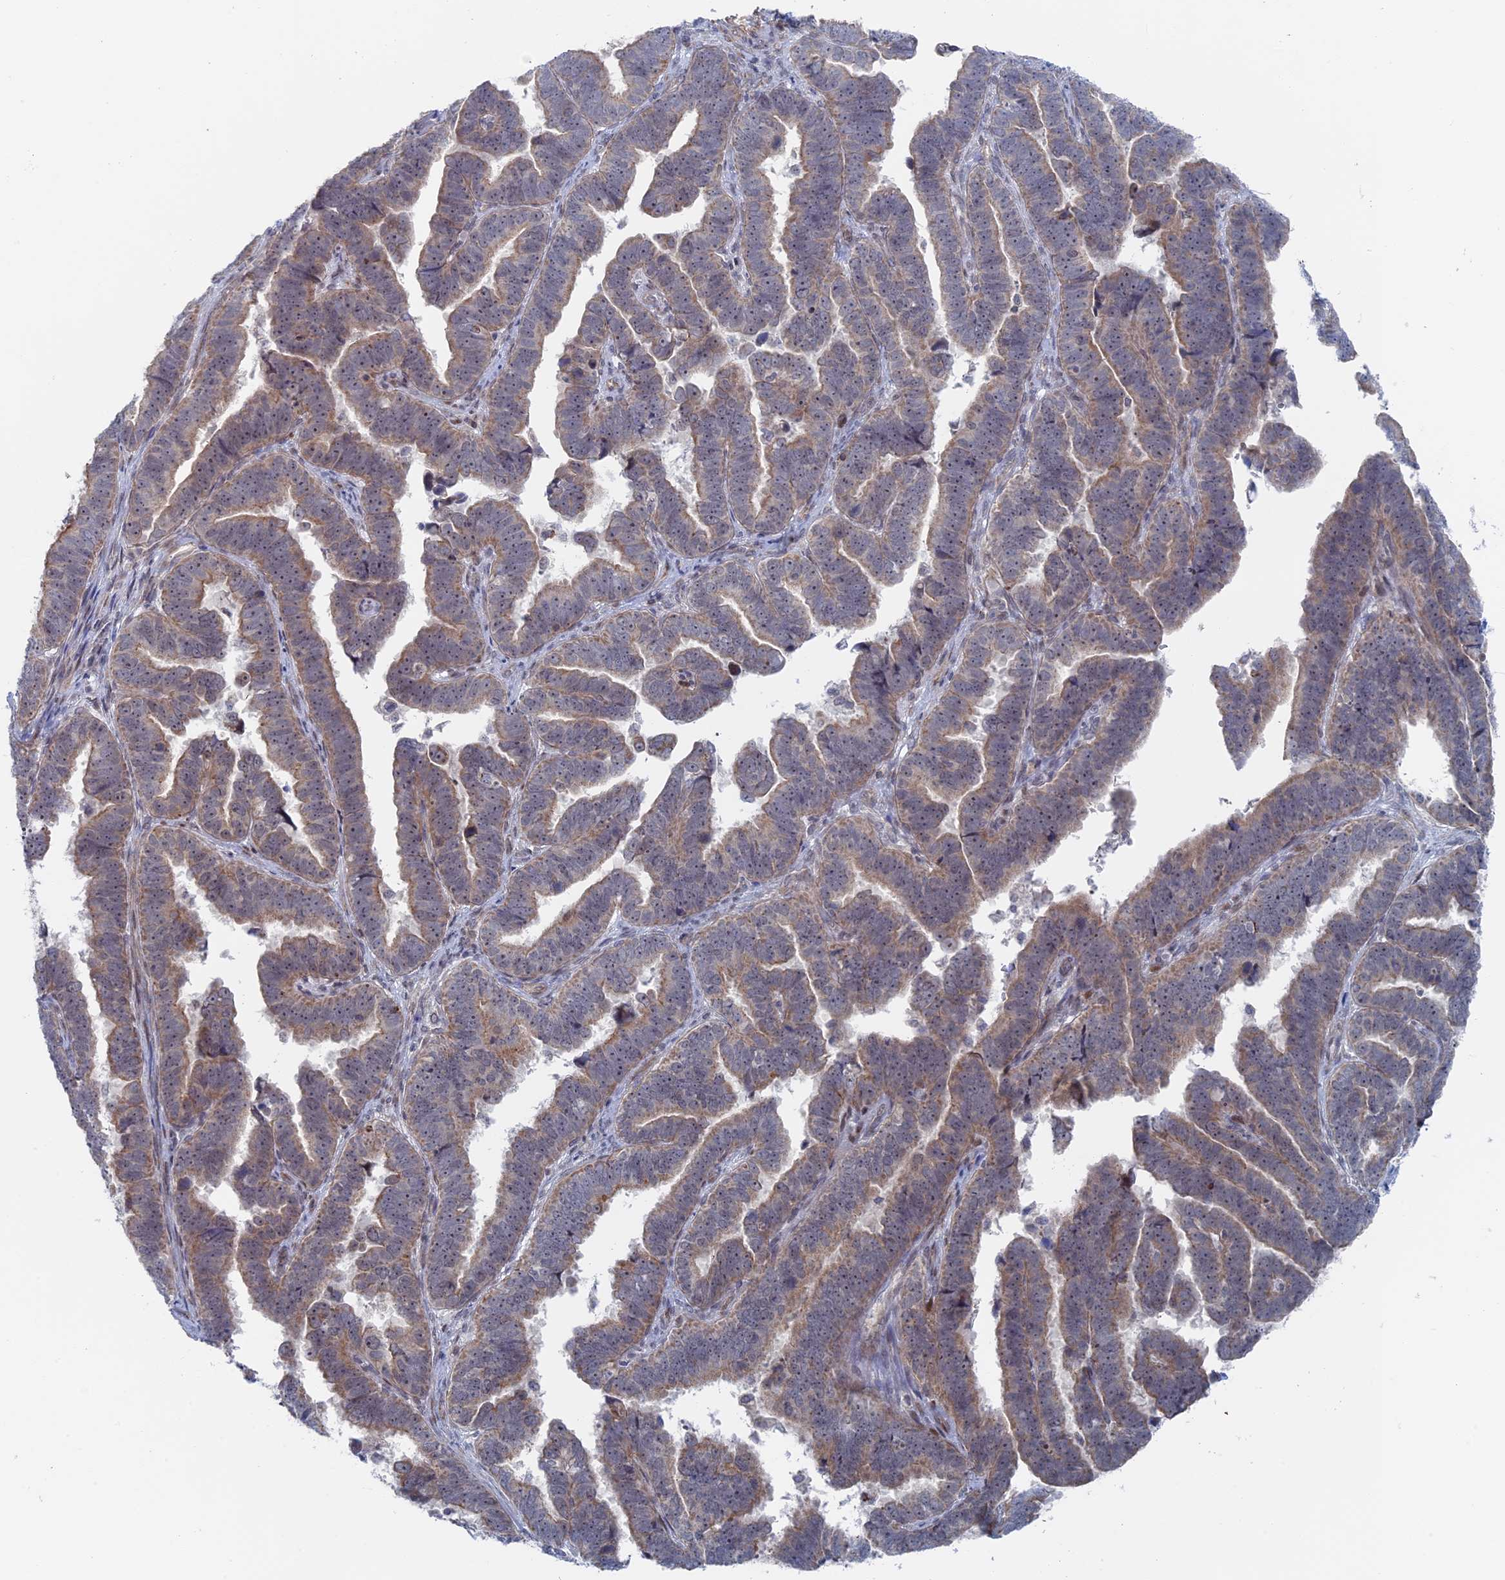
{"staining": {"intensity": "weak", "quantity": "25%-75%", "location": "cytoplasmic/membranous"}, "tissue": "endometrial cancer", "cell_type": "Tumor cells", "image_type": "cancer", "snomed": [{"axis": "morphology", "description": "Adenocarcinoma, NOS"}, {"axis": "topography", "description": "Endometrium"}], "caption": "This photomicrograph reveals endometrial cancer stained with immunohistochemistry (IHC) to label a protein in brown. The cytoplasmic/membranous of tumor cells show weak positivity for the protein. Nuclei are counter-stained blue.", "gene": "IL7", "patient": {"sex": "female", "age": 75}}